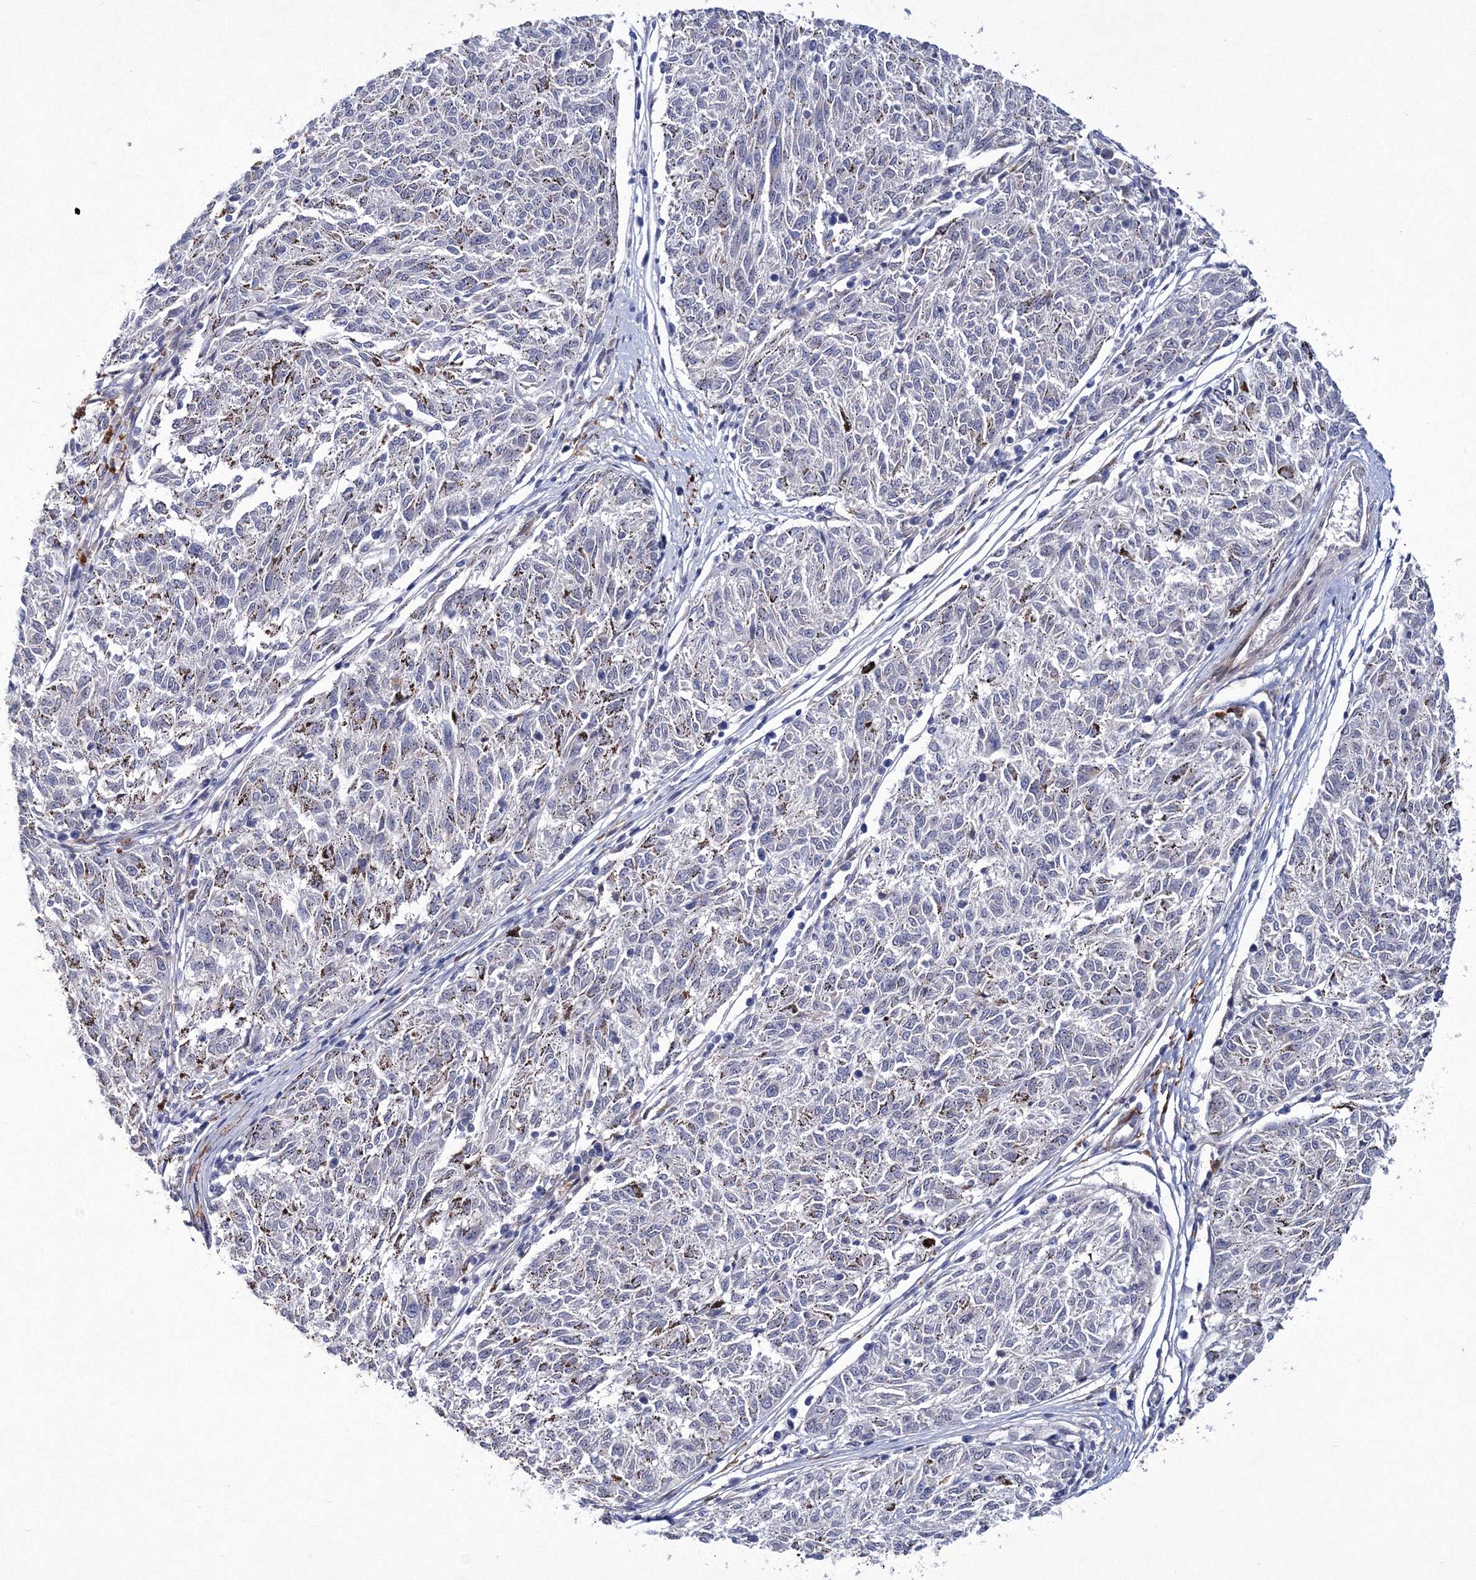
{"staining": {"intensity": "negative", "quantity": "none", "location": "none"}, "tissue": "melanoma", "cell_type": "Tumor cells", "image_type": "cancer", "snomed": [{"axis": "morphology", "description": "Malignant melanoma, NOS"}, {"axis": "topography", "description": "Skin"}], "caption": "Immunohistochemical staining of human malignant melanoma displays no significant positivity in tumor cells.", "gene": "C11orf52", "patient": {"sex": "female", "age": 72}}